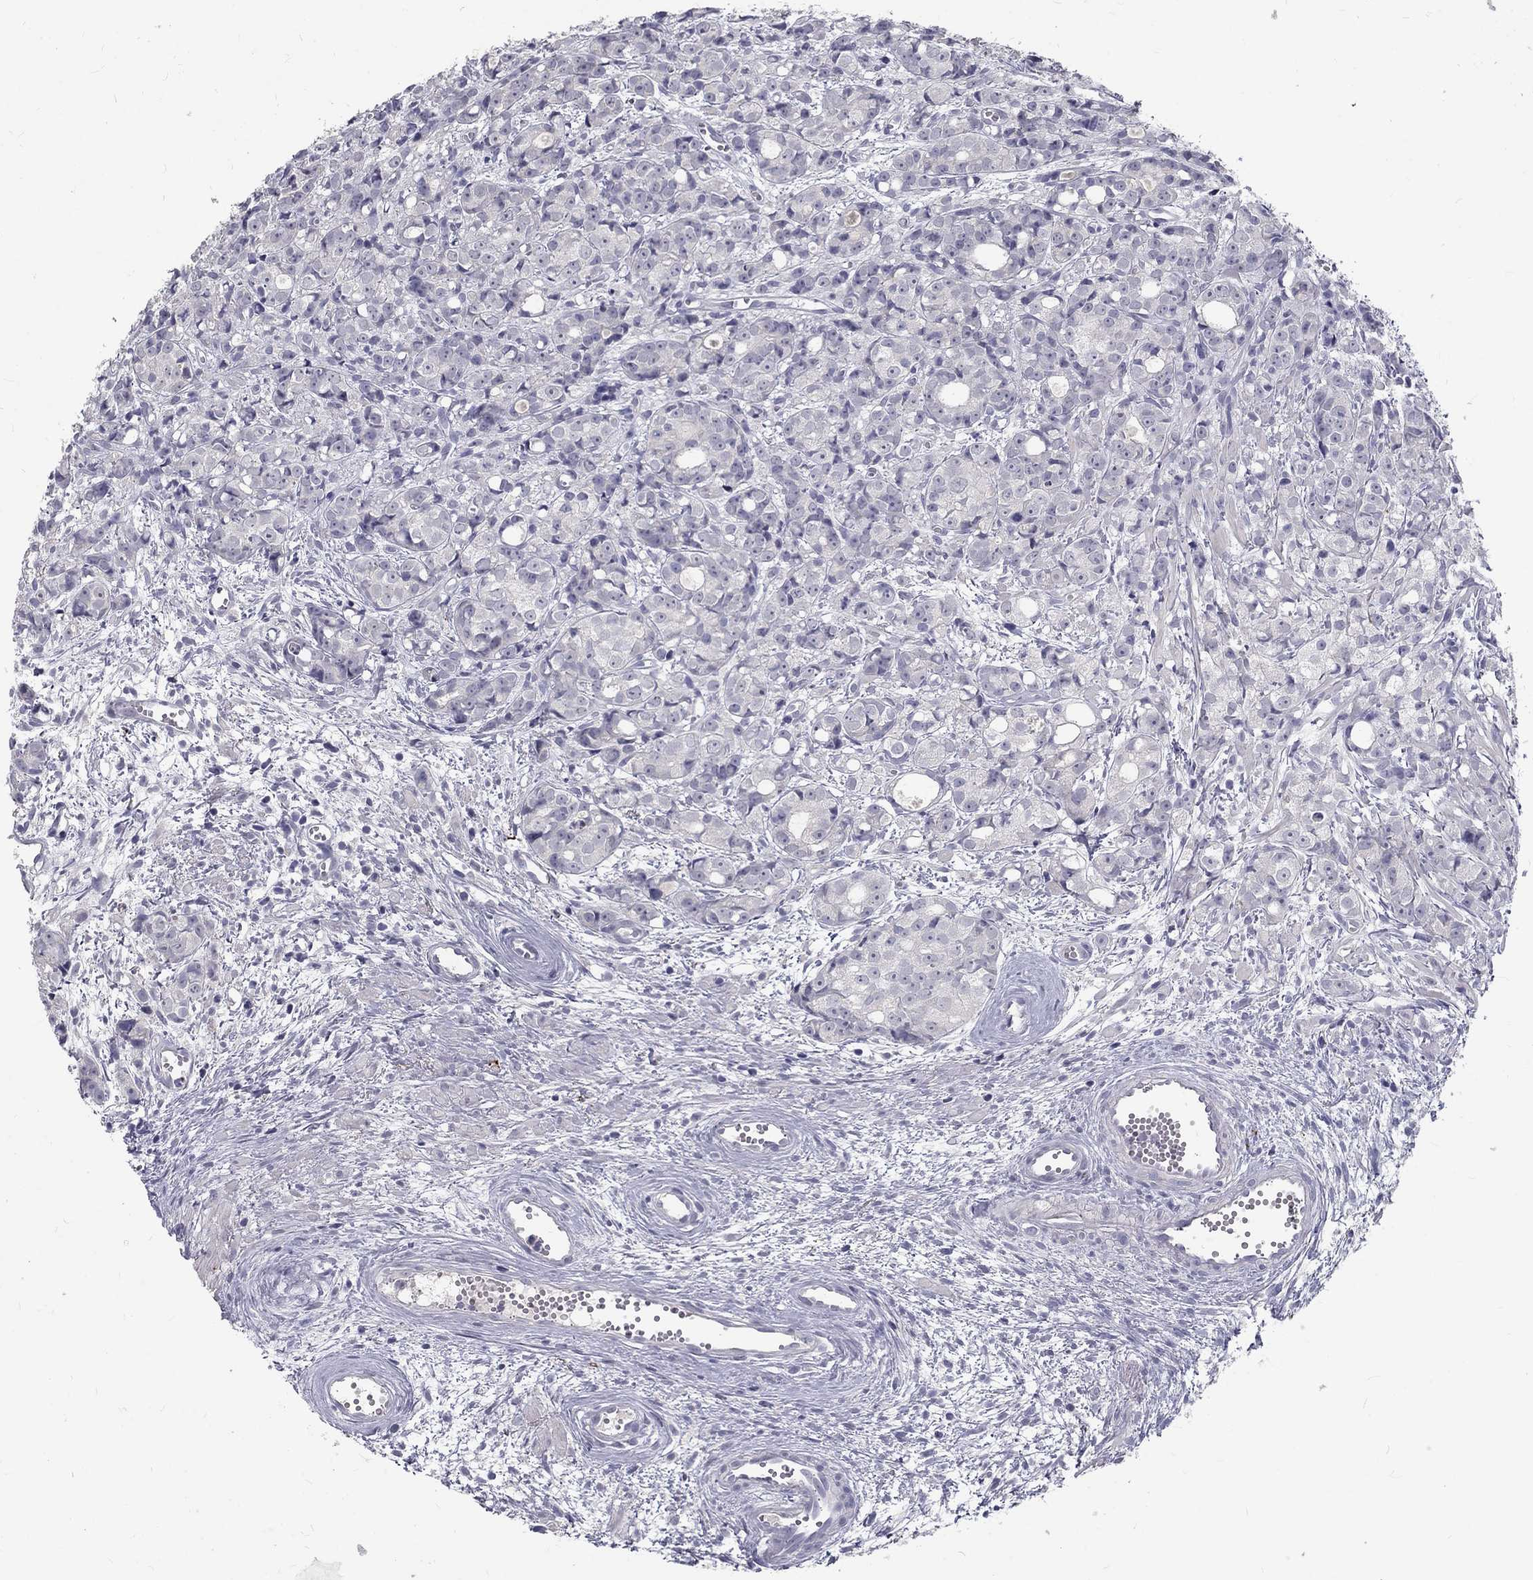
{"staining": {"intensity": "negative", "quantity": "none", "location": "none"}, "tissue": "prostate cancer", "cell_type": "Tumor cells", "image_type": "cancer", "snomed": [{"axis": "morphology", "description": "Adenocarcinoma, Medium grade"}, {"axis": "topography", "description": "Prostate"}], "caption": "High power microscopy histopathology image of an IHC micrograph of prostate cancer (medium-grade adenocarcinoma), revealing no significant staining in tumor cells. (DAB (3,3'-diaminobenzidine) IHC with hematoxylin counter stain).", "gene": "NOS1", "patient": {"sex": "male", "age": 74}}